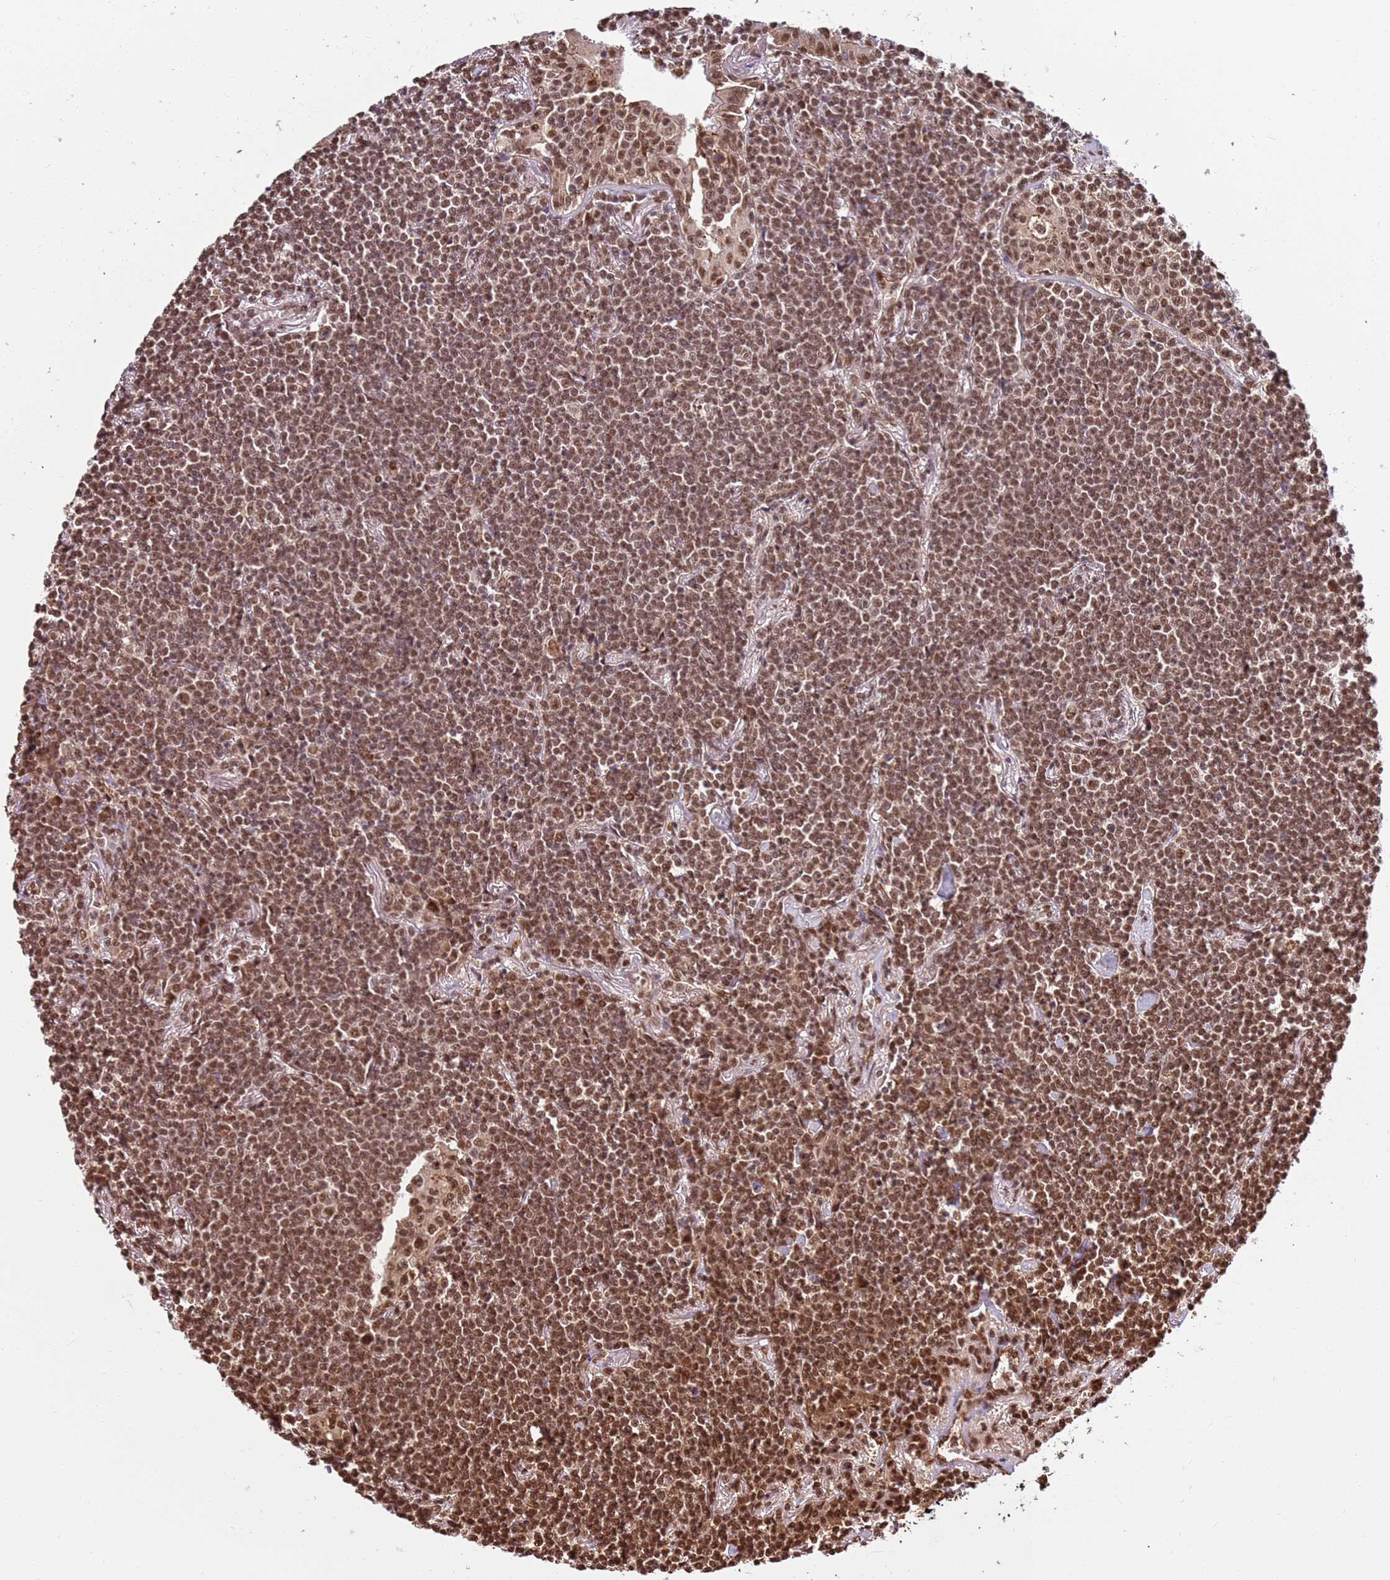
{"staining": {"intensity": "moderate", "quantity": ">75%", "location": "nuclear"}, "tissue": "lymphoma", "cell_type": "Tumor cells", "image_type": "cancer", "snomed": [{"axis": "morphology", "description": "Malignant lymphoma, non-Hodgkin's type, Low grade"}, {"axis": "topography", "description": "Lung"}], "caption": "The immunohistochemical stain shows moderate nuclear positivity in tumor cells of malignant lymphoma, non-Hodgkin's type (low-grade) tissue. (brown staining indicates protein expression, while blue staining denotes nuclei).", "gene": "ZBTB12", "patient": {"sex": "female", "age": 71}}